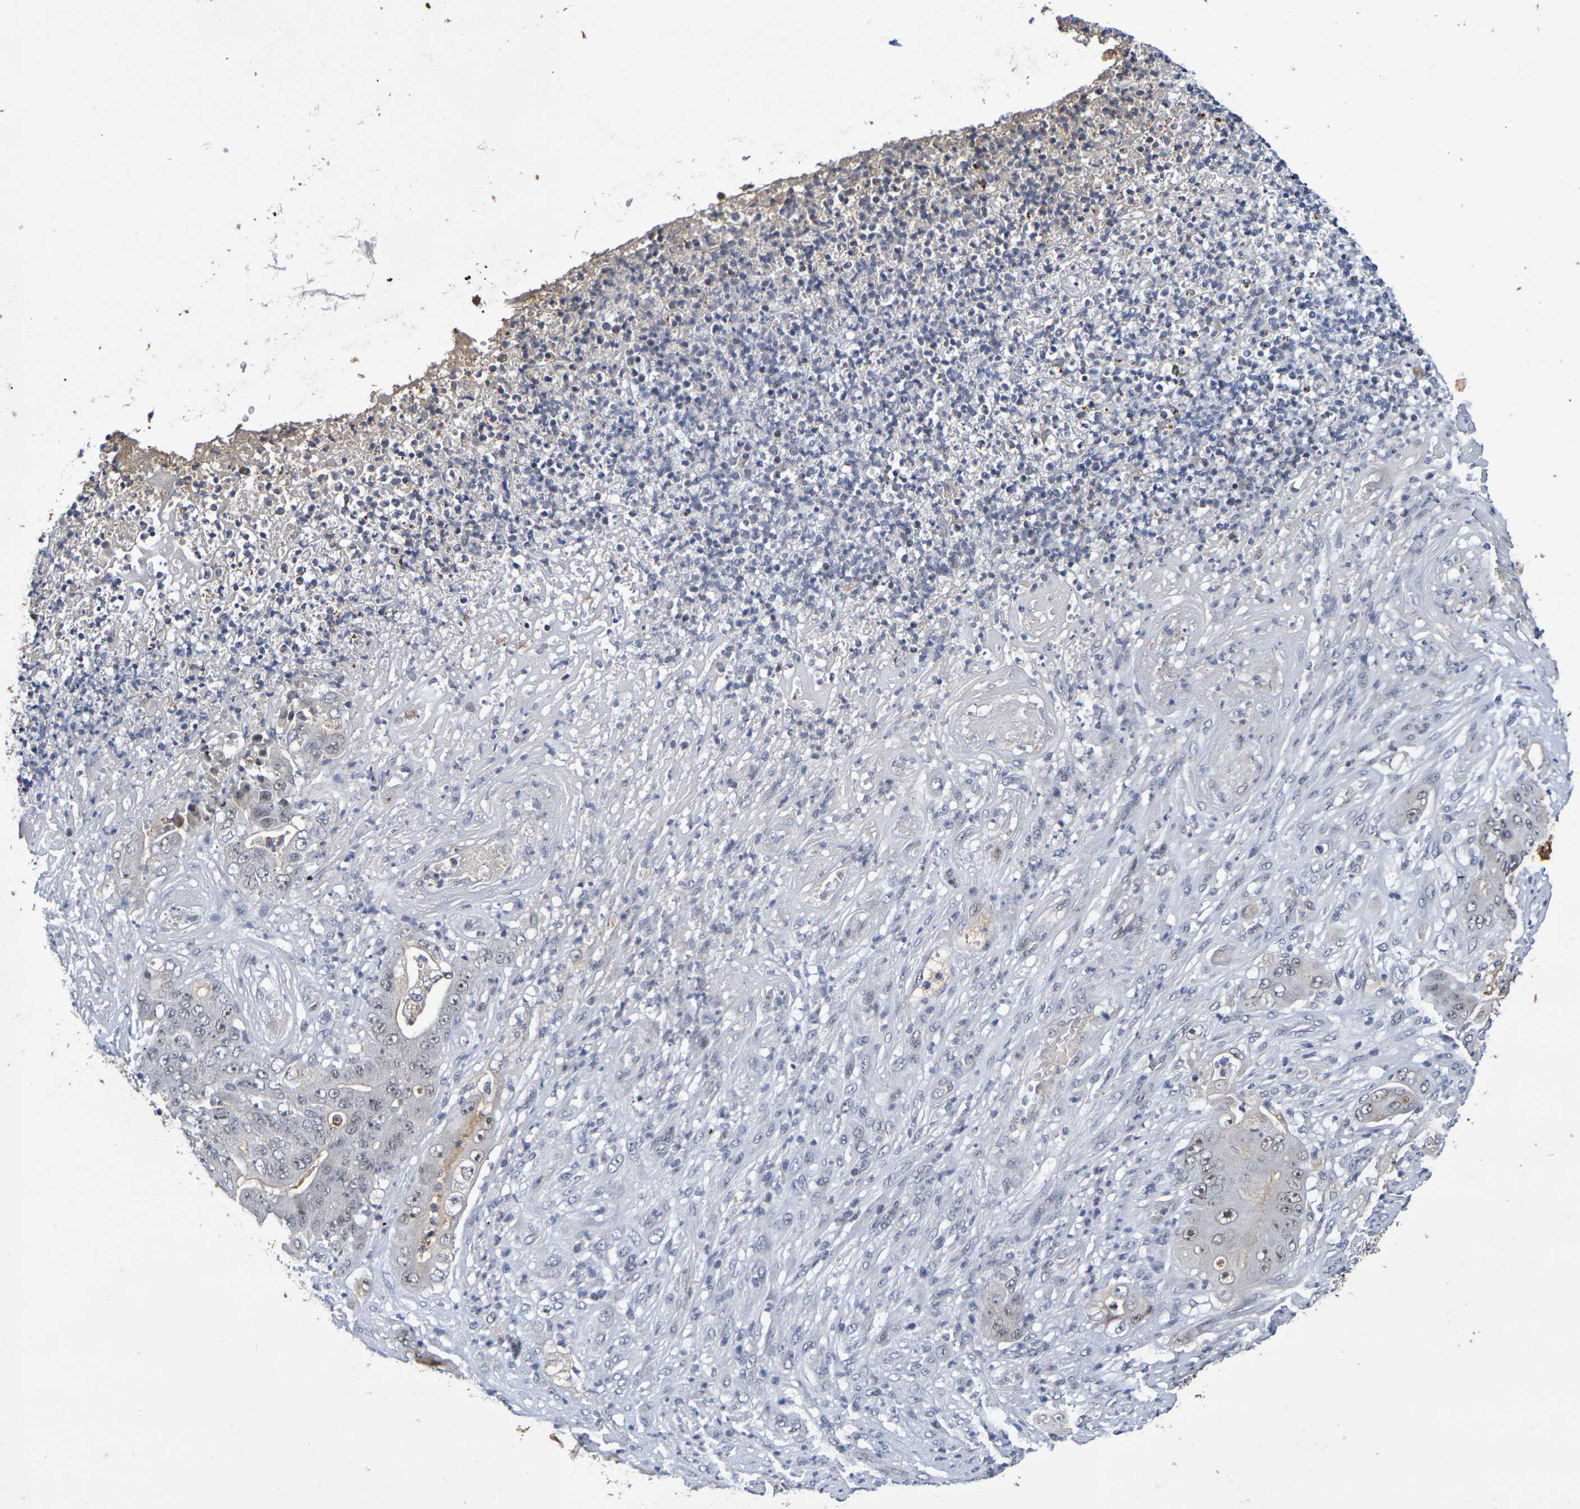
{"staining": {"intensity": "moderate", "quantity": "25%-75%", "location": "nuclear"}, "tissue": "stomach cancer", "cell_type": "Tumor cells", "image_type": "cancer", "snomed": [{"axis": "morphology", "description": "Adenocarcinoma, NOS"}, {"axis": "topography", "description": "Stomach"}], "caption": "High-magnification brightfield microscopy of stomach adenocarcinoma stained with DAB (3,3'-diaminobenzidine) (brown) and counterstained with hematoxylin (blue). tumor cells exhibit moderate nuclear expression is present in approximately25%-75% of cells.", "gene": "TERF2", "patient": {"sex": "female", "age": 73}}